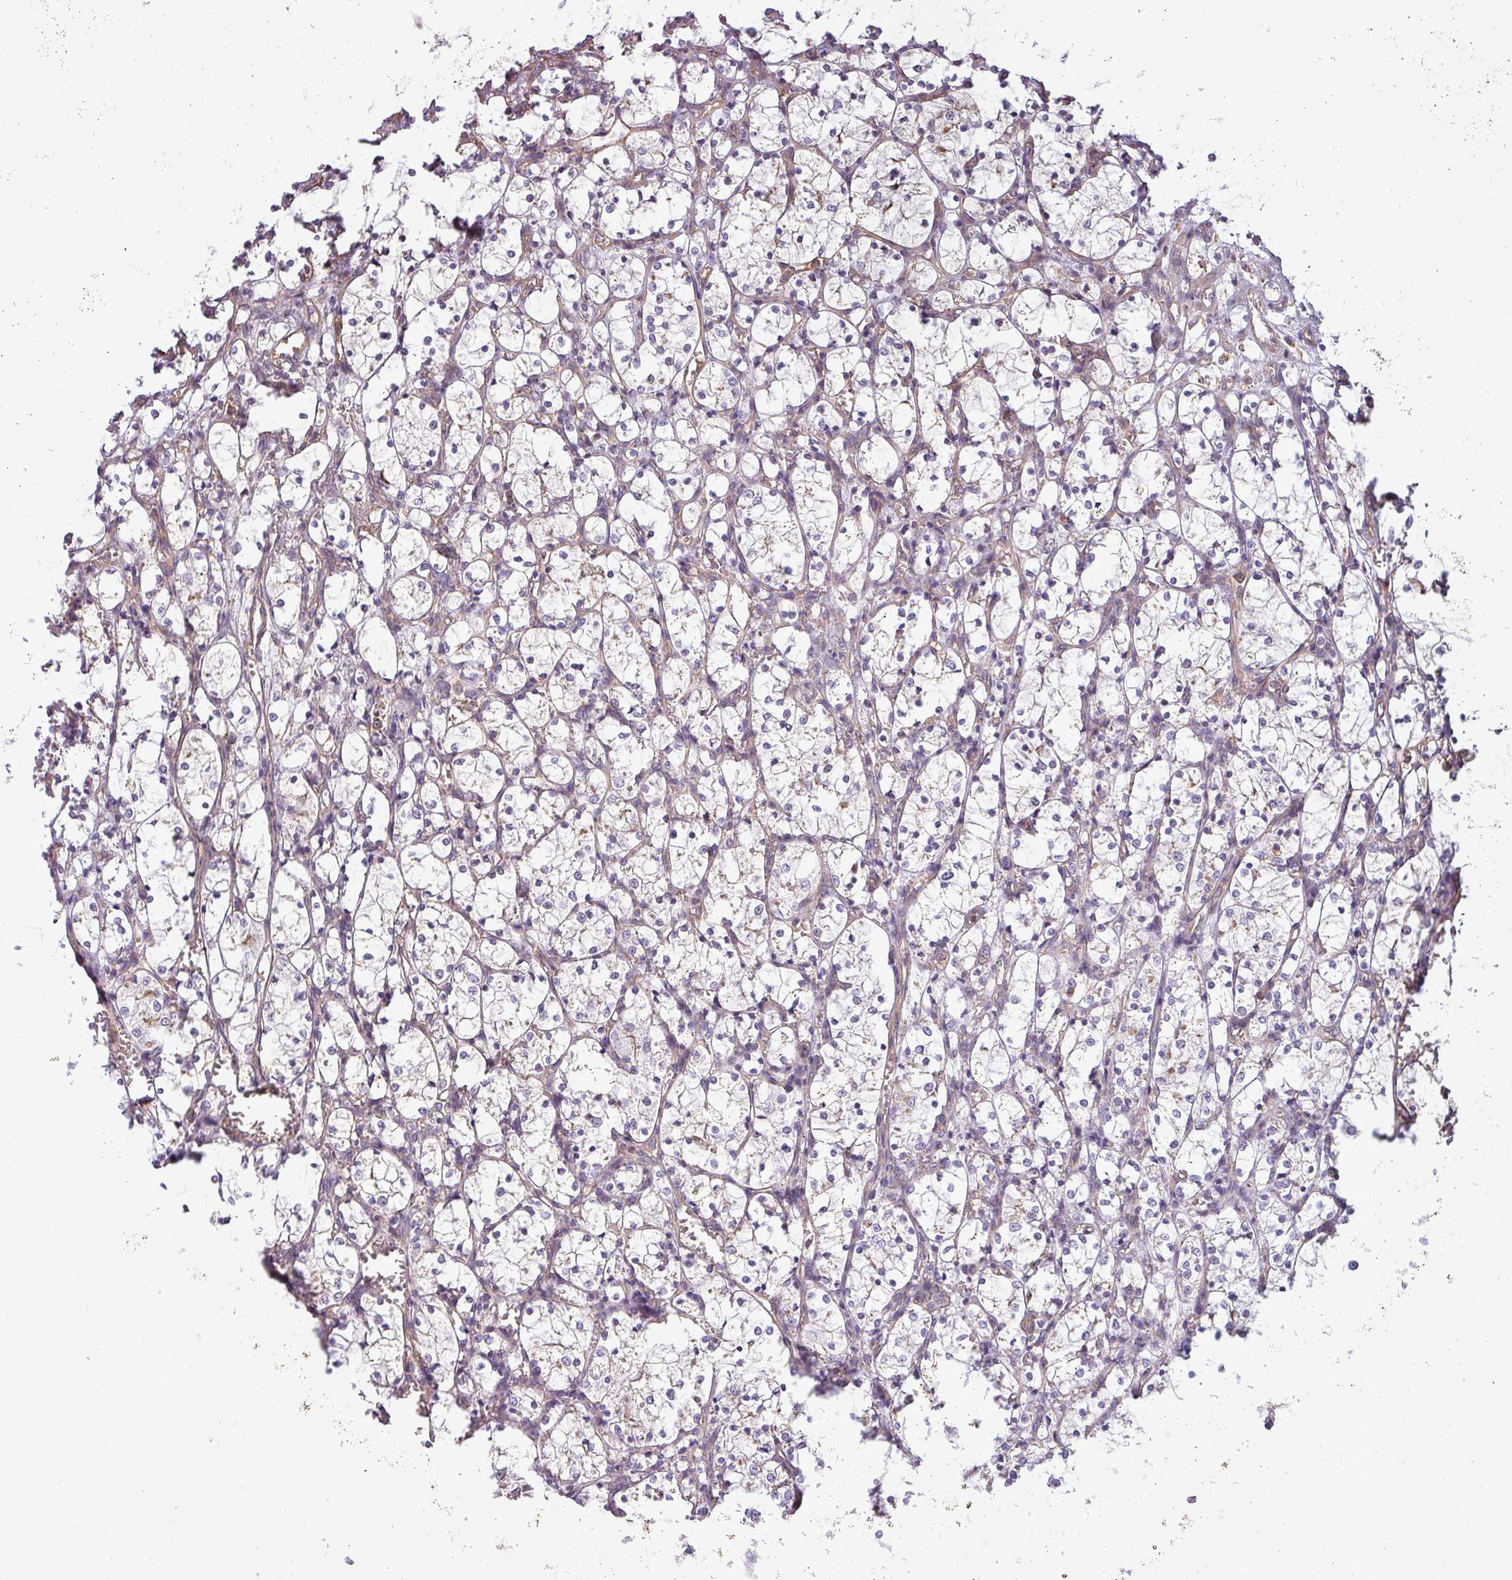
{"staining": {"intensity": "negative", "quantity": "none", "location": "none"}, "tissue": "renal cancer", "cell_type": "Tumor cells", "image_type": "cancer", "snomed": [{"axis": "morphology", "description": "Adenocarcinoma, NOS"}, {"axis": "topography", "description": "Kidney"}], "caption": "Tumor cells show no significant positivity in renal adenocarcinoma.", "gene": "ZNF835", "patient": {"sex": "female", "age": 69}}